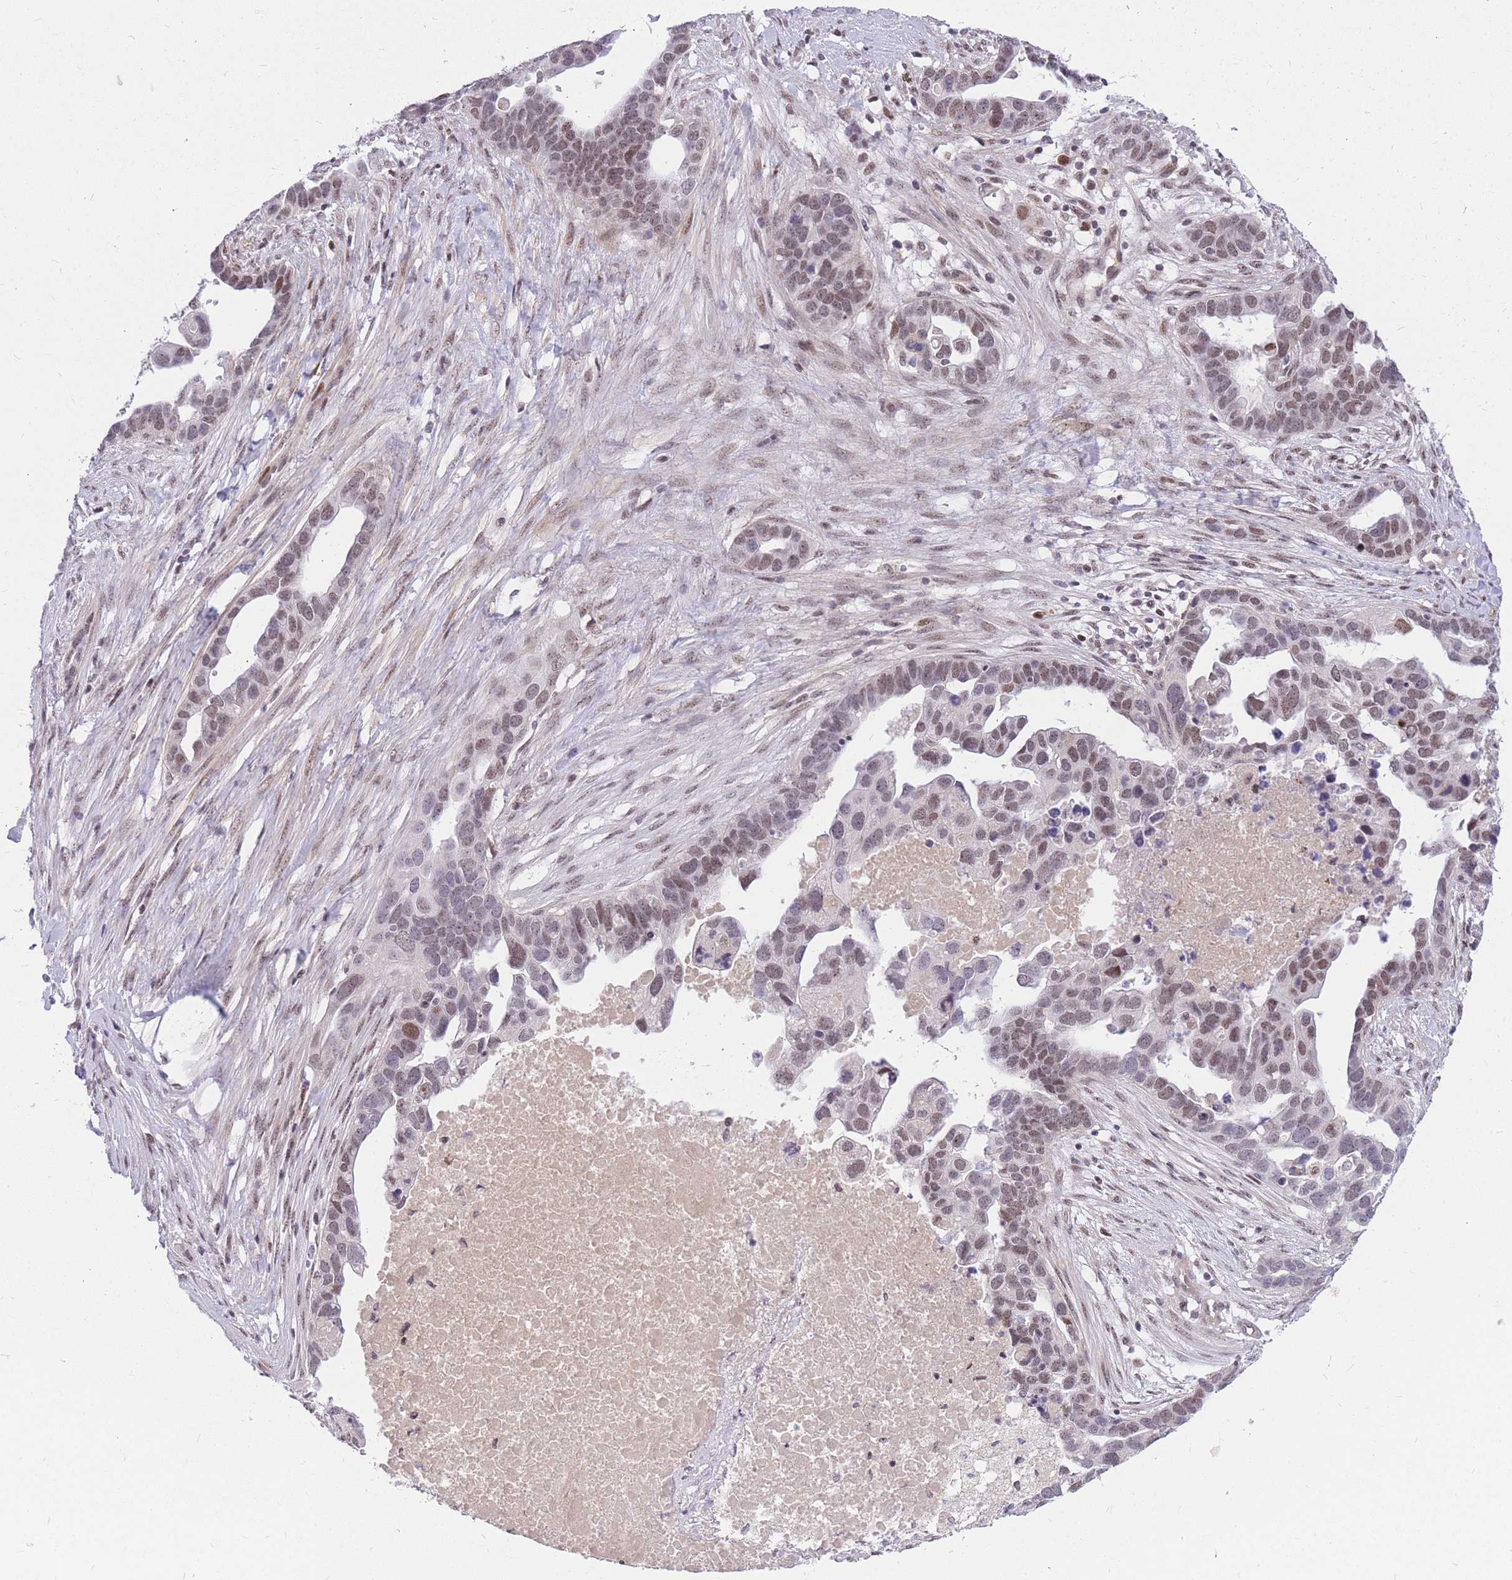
{"staining": {"intensity": "moderate", "quantity": ">75%", "location": "nuclear"}, "tissue": "ovarian cancer", "cell_type": "Tumor cells", "image_type": "cancer", "snomed": [{"axis": "morphology", "description": "Cystadenocarcinoma, serous, NOS"}, {"axis": "topography", "description": "Ovary"}], "caption": "IHC image of neoplastic tissue: serous cystadenocarcinoma (ovarian) stained using immunohistochemistry (IHC) exhibits medium levels of moderate protein expression localized specifically in the nuclear of tumor cells, appearing as a nuclear brown color.", "gene": "TLE2", "patient": {"sex": "female", "age": 54}}